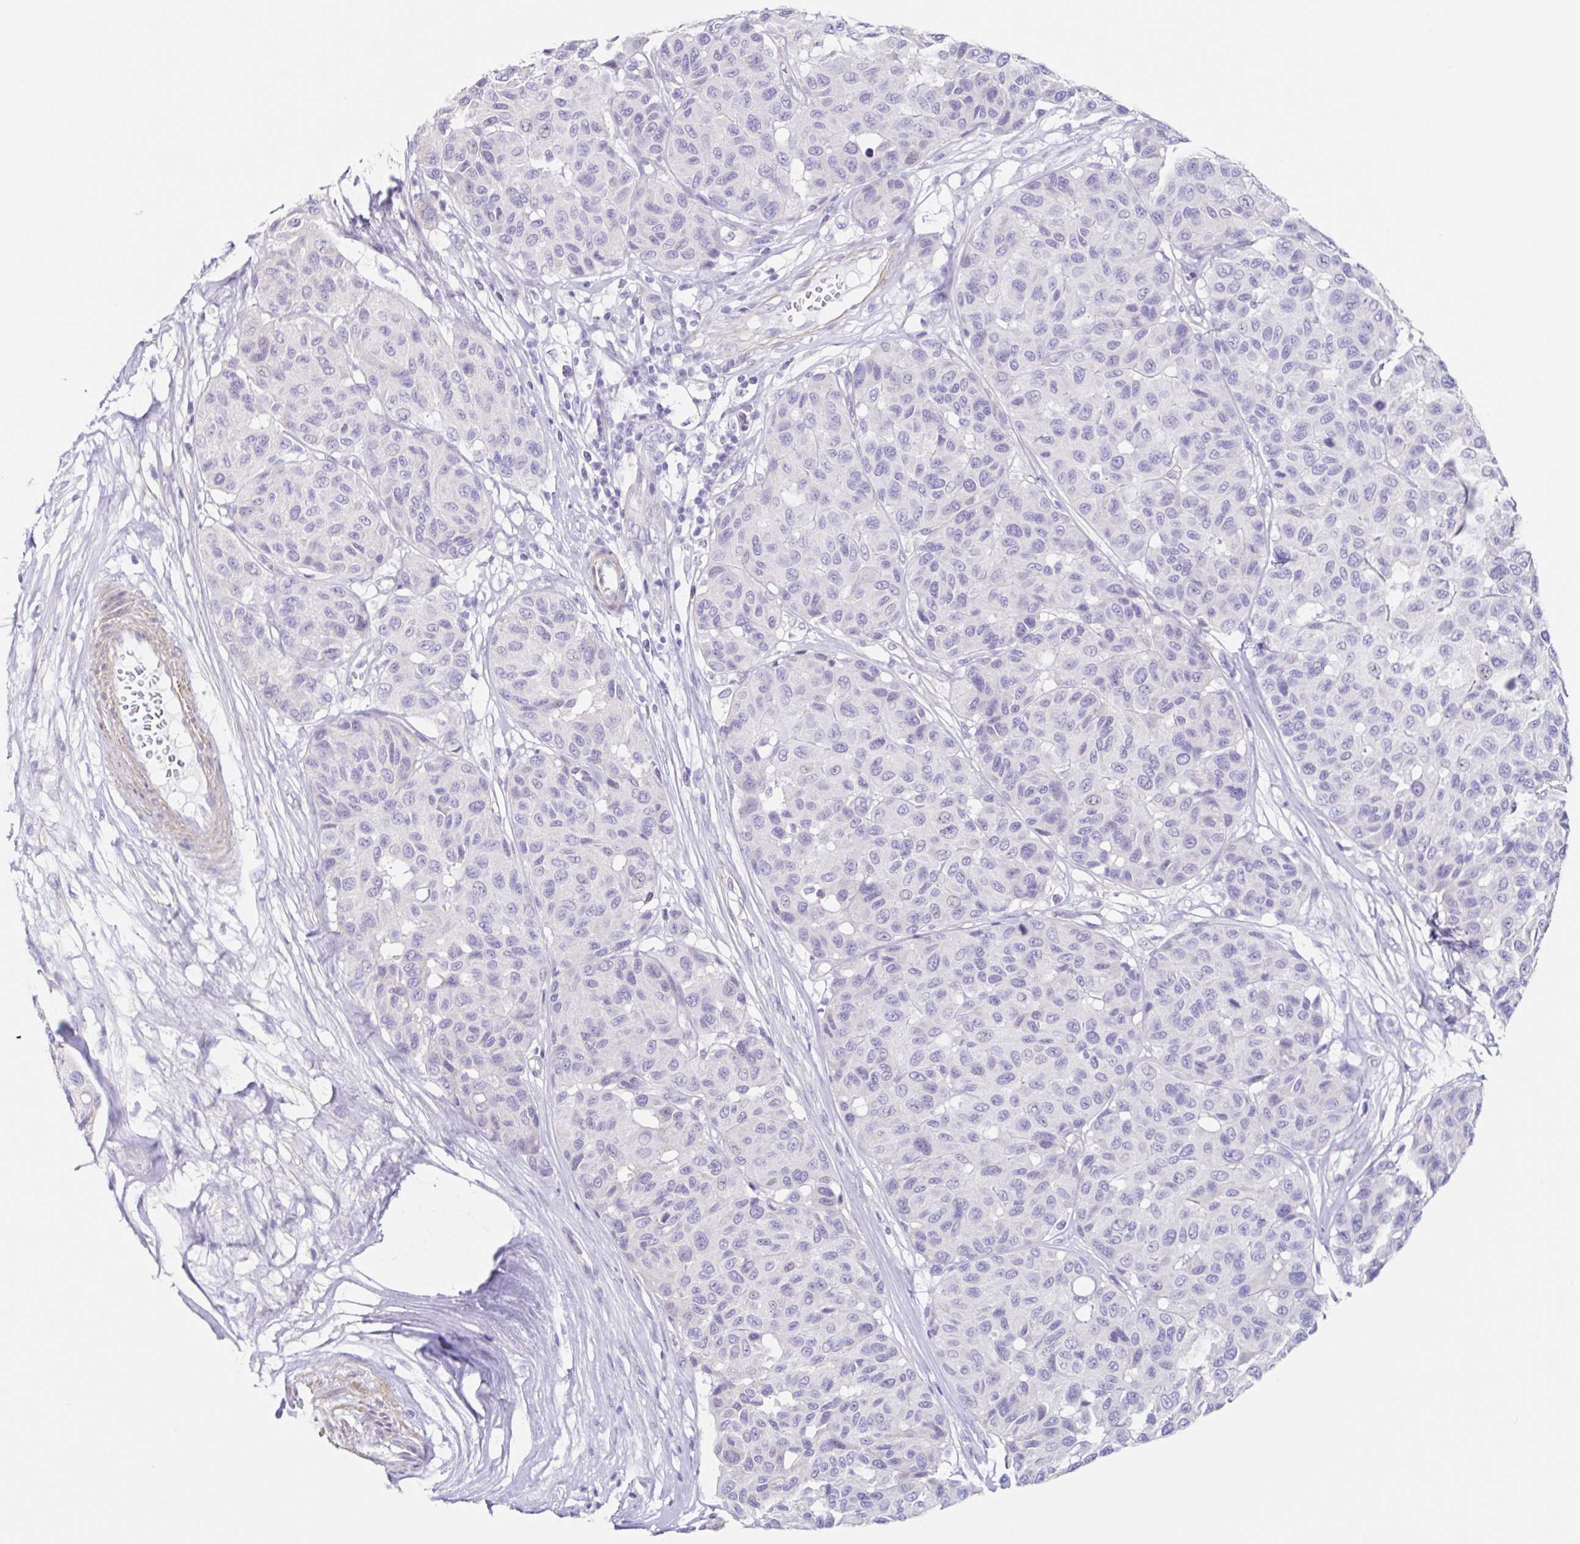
{"staining": {"intensity": "negative", "quantity": "none", "location": "none"}, "tissue": "melanoma", "cell_type": "Tumor cells", "image_type": "cancer", "snomed": [{"axis": "morphology", "description": "Malignant melanoma, NOS"}, {"axis": "topography", "description": "Skin"}], "caption": "The IHC micrograph has no significant staining in tumor cells of malignant melanoma tissue.", "gene": "DCAF17", "patient": {"sex": "female", "age": 66}}